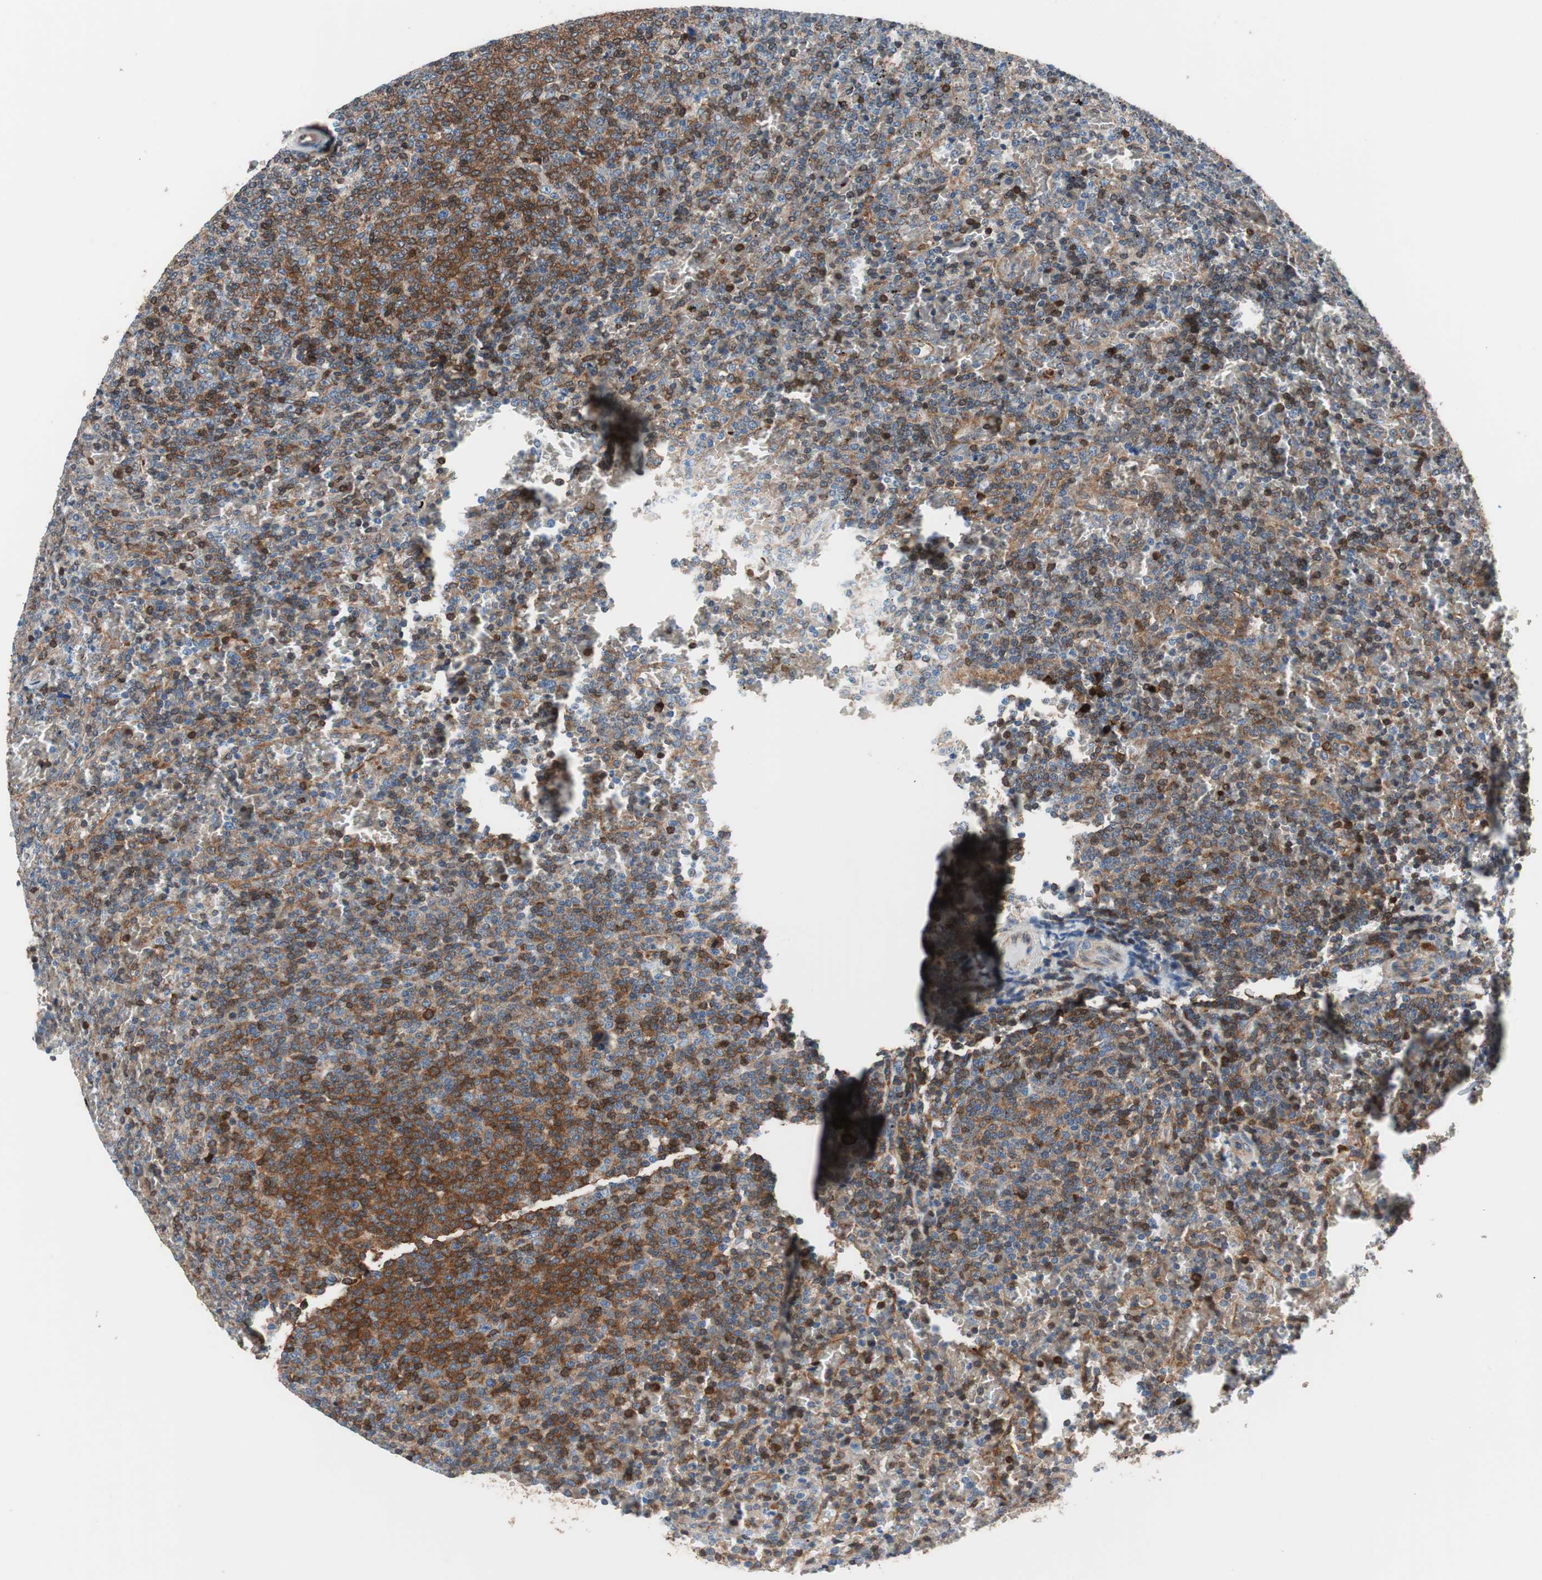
{"staining": {"intensity": "moderate", "quantity": "25%-75%", "location": "cytoplasmic/membranous,nuclear"}, "tissue": "lymphoma", "cell_type": "Tumor cells", "image_type": "cancer", "snomed": [{"axis": "morphology", "description": "Malignant lymphoma, non-Hodgkin's type, Low grade"}, {"axis": "topography", "description": "Spleen"}], "caption": "Immunohistochemical staining of low-grade malignant lymphoma, non-Hodgkin's type displays moderate cytoplasmic/membranous and nuclear protein staining in approximately 25%-75% of tumor cells. (DAB IHC, brown staining for protein, blue staining for nuclei).", "gene": "PRDX2", "patient": {"sex": "female", "age": 77}}